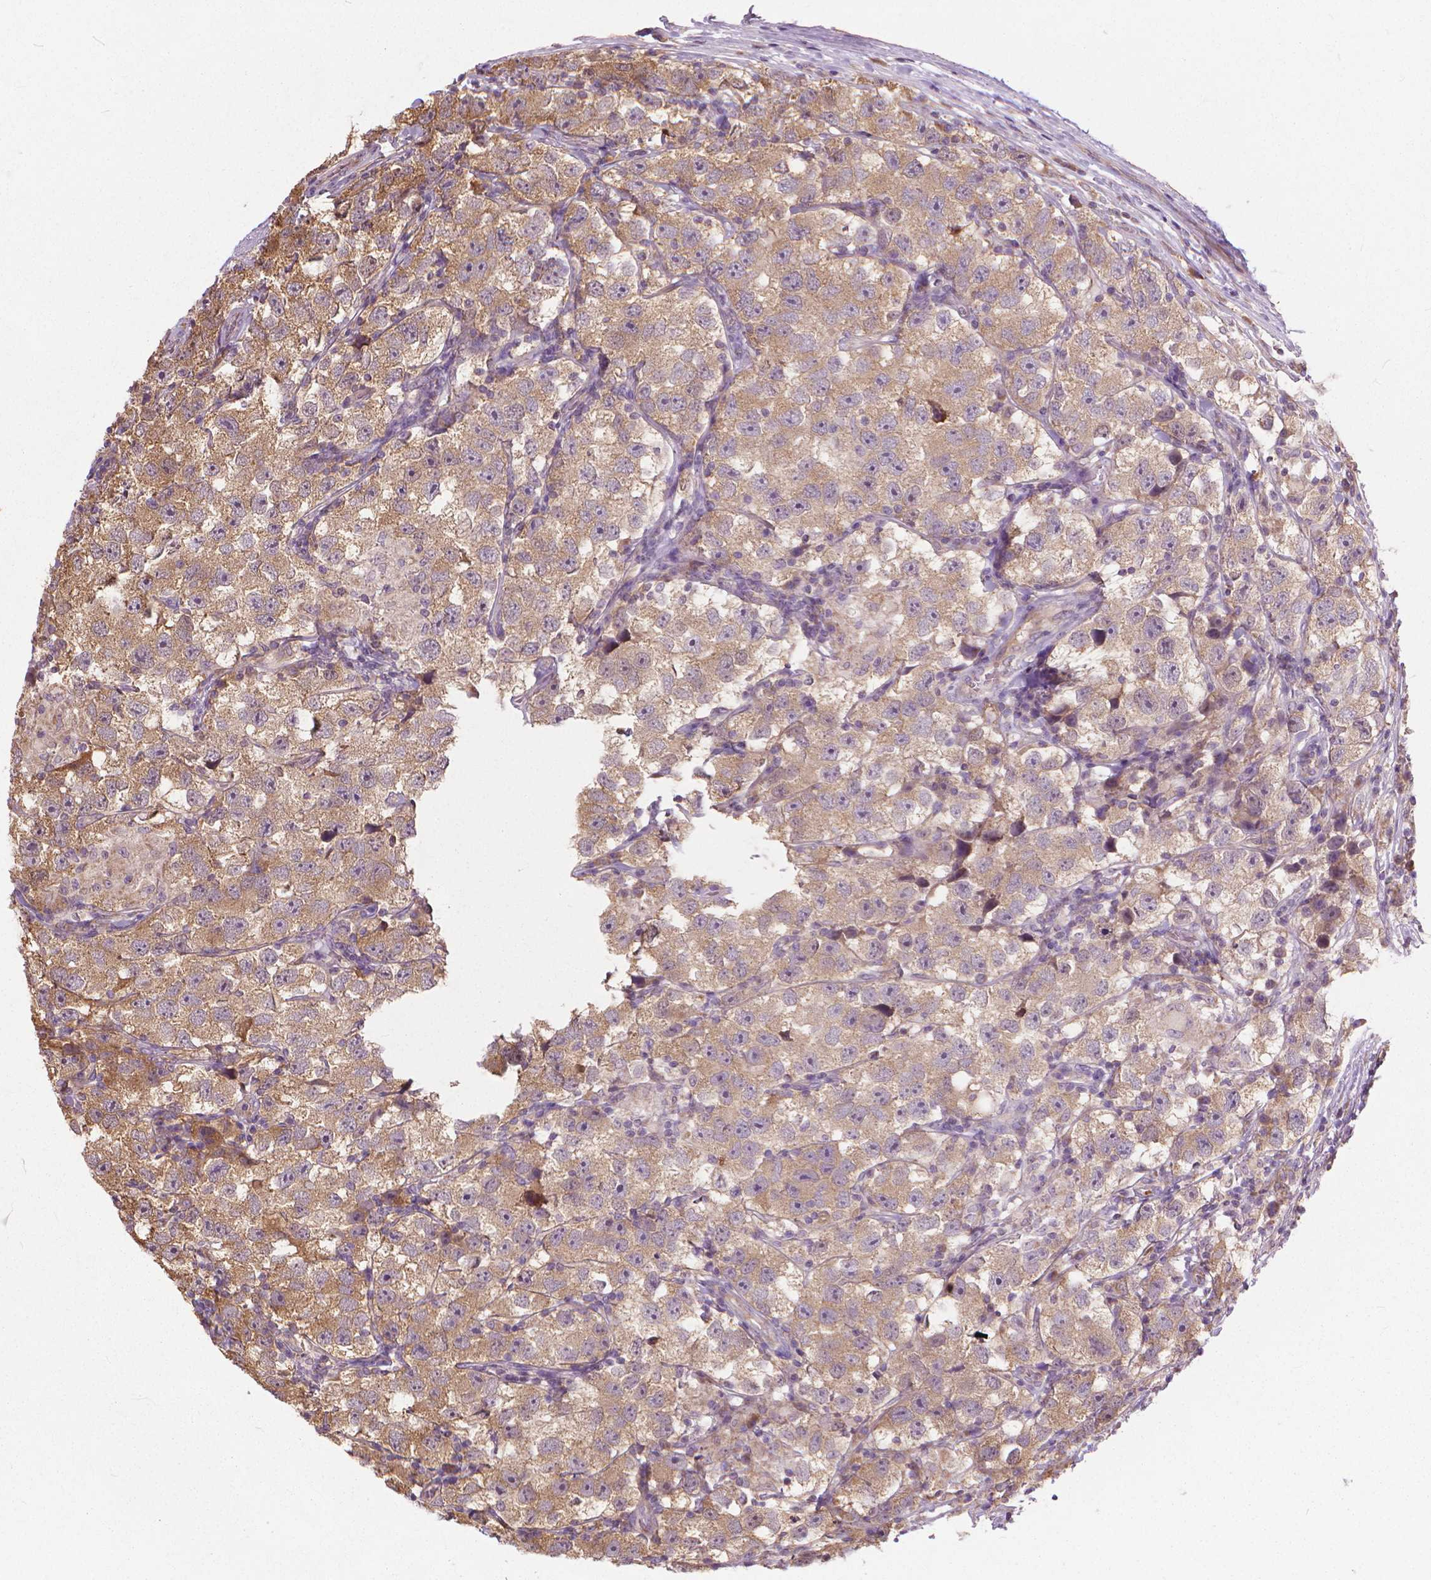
{"staining": {"intensity": "moderate", "quantity": ">75%", "location": "cytoplasmic/membranous"}, "tissue": "testis cancer", "cell_type": "Tumor cells", "image_type": "cancer", "snomed": [{"axis": "morphology", "description": "Seminoma, NOS"}, {"axis": "topography", "description": "Testis"}], "caption": "A brown stain highlights moderate cytoplasmic/membranous expression of a protein in human seminoma (testis) tumor cells.", "gene": "NUDT1", "patient": {"sex": "male", "age": 26}}